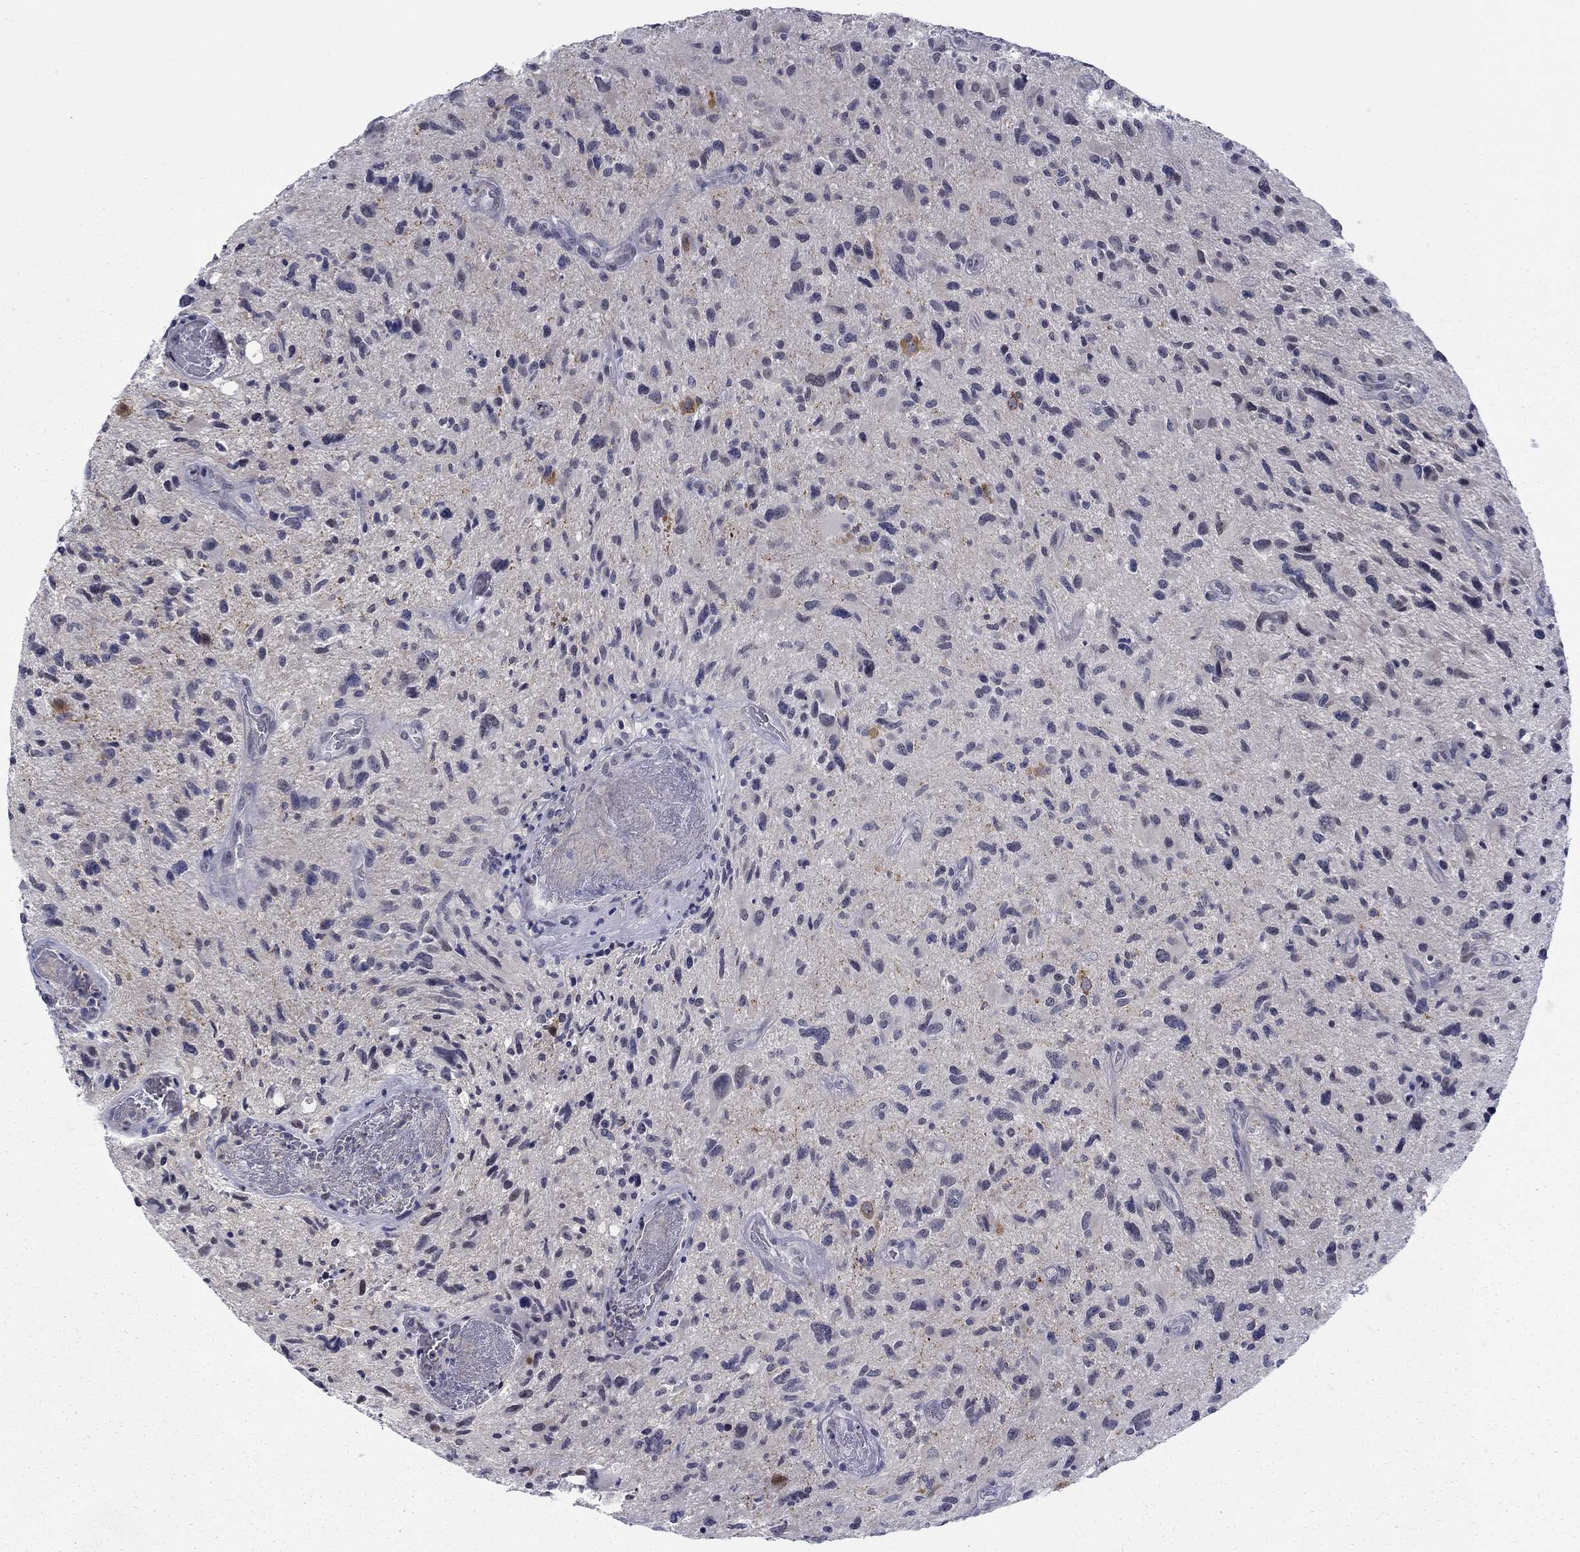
{"staining": {"intensity": "negative", "quantity": "none", "location": "none"}, "tissue": "glioma", "cell_type": "Tumor cells", "image_type": "cancer", "snomed": [{"axis": "morphology", "description": "Glioma, malignant, NOS"}, {"axis": "morphology", "description": "Glioma, malignant, High grade"}, {"axis": "topography", "description": "Brain"}], "caption": "High magnification brightfield microscopy of glioma stained with DAB (brown) and counterstained with hematoxylin (blue): tumor cells show no significant staining.", "gene": "TIGD4", "patient": {"sex": "female", "age": 71}}